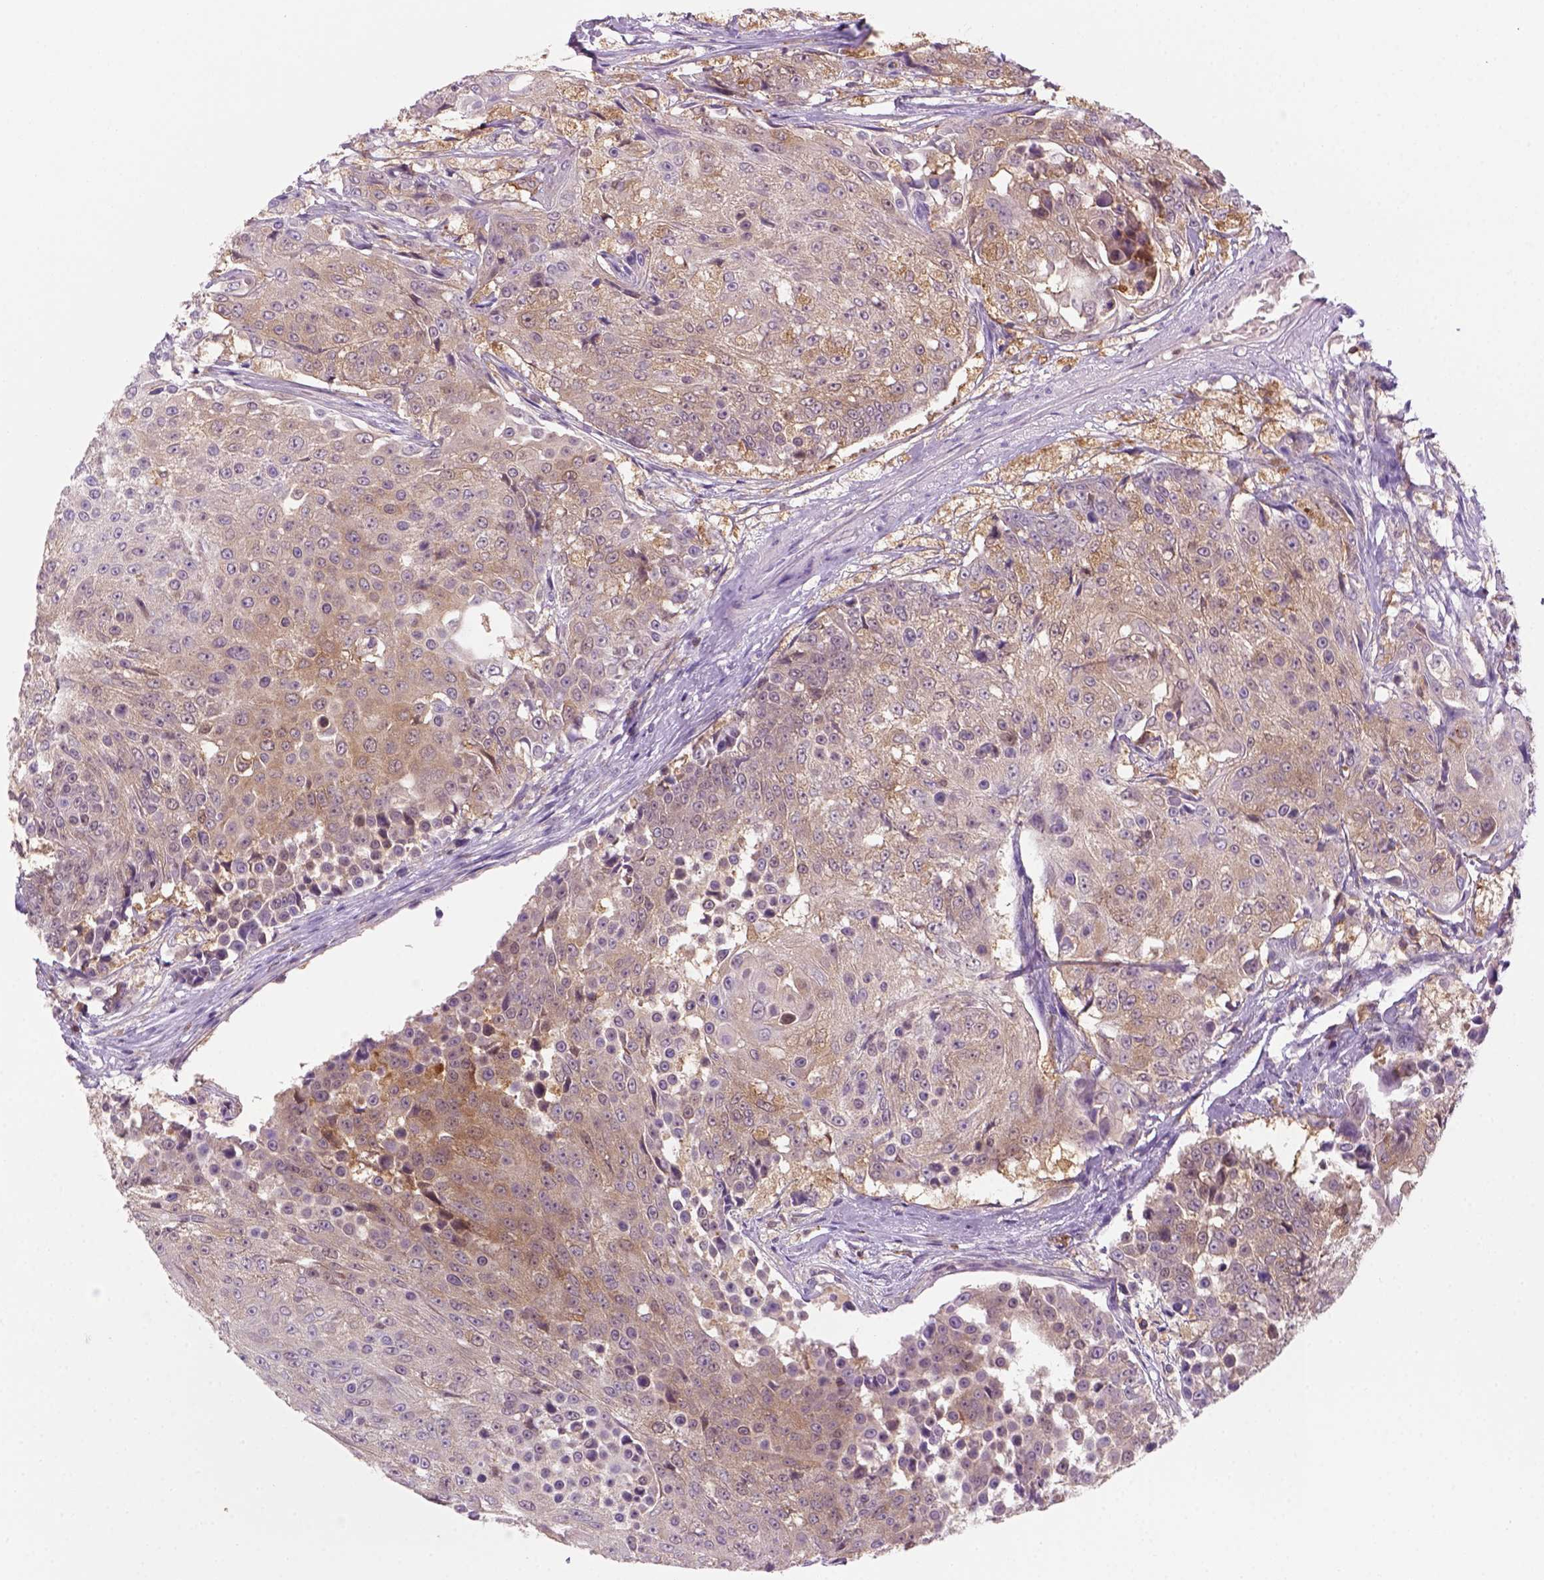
{"staining": {"intensity": "moderate", "quantity": "<25%", "location": "cytoplasmic/membranous"}, "tissue": "urothelial cancer", "cell_type": "Tumor cells", "image_type": "cancer", "snomed": [{"axis": "morphology", "description": "Urothelial carcinoma, High grade"}, {"axis": "topography", "description": "Urinary bladder"}], "caption": "The micrograph demonstrates staining of urothelial carcinoma (high-grade), revealing moderate cytoplasmic/membranous protein positivity (brown color) within tumor cells. (Stains: DAB in brown, nuclei in blue, Microscopy: brightfield microscopy at high magnification).", "gene": "GOT1", "patient": {"sex": "female", "age": 63}}